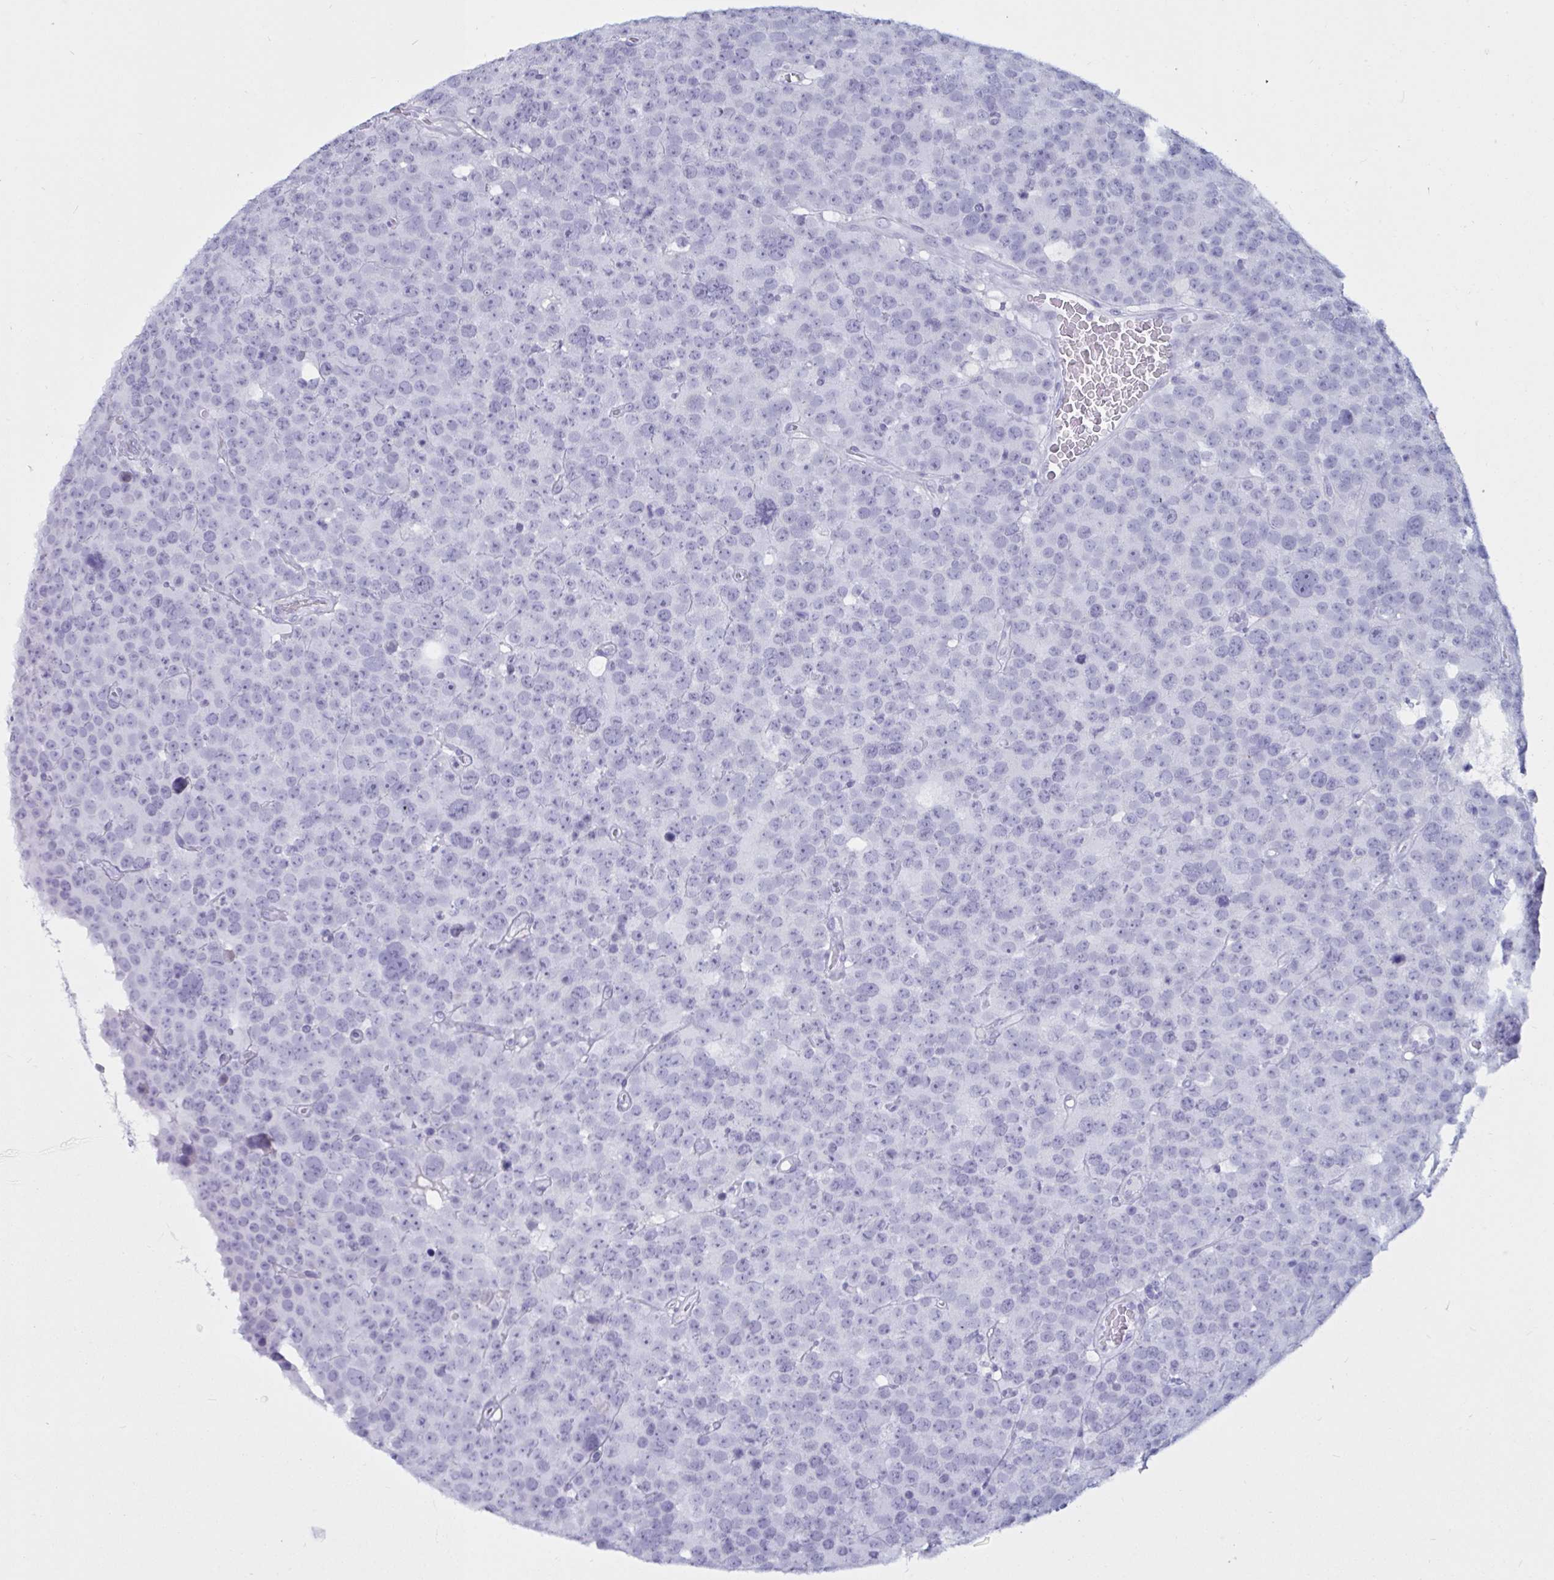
{"staining": {"intensity": "negative", "quantity": "none", "location": "none"}, "tissue": "testis cancer", "cell_type": "Tumor cells", "image_type": "cancer", "snomed": [{"axis": "morphology", "description": "Seminoma, NOS"}, {"axis": "topography", "description": "Testis"}], "caption": "Immunohistochemical staining of testis cancer (seminoma) shows no significant staining in tumor cells. (DAB immunohistochemistry, high magnification).", "gene": "BBS10", "patient": {"sex": "male", "age": 71}}